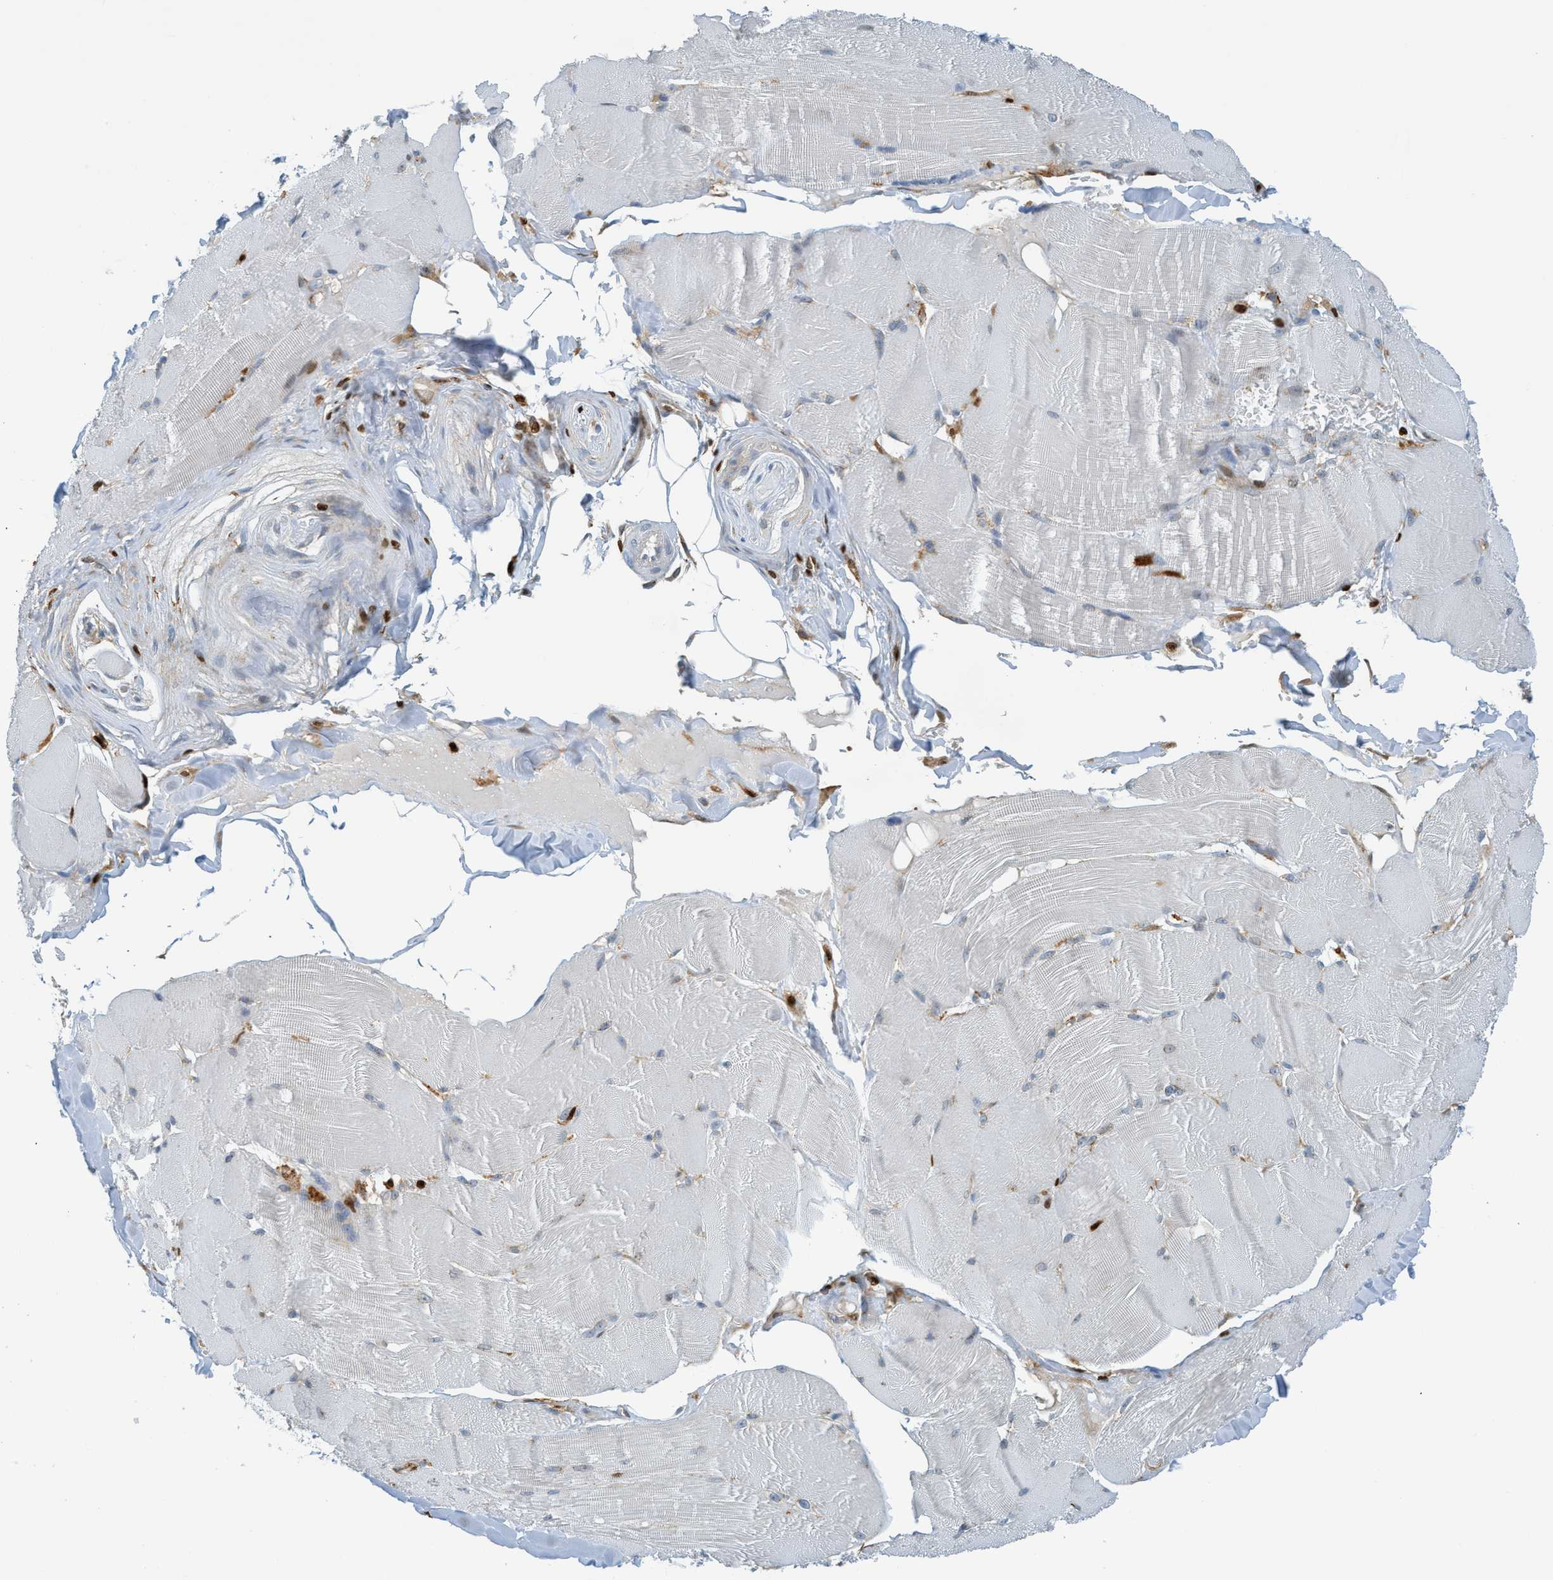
{"staining": {"intensity": "negative", "quantity": "none", "location": "none"}, "tissue": "skeletal muscle", "cell_type": "Myocytes", "image_type": "normal", "snomed": [{"axis": "morphology", "description": "Normal tissue, NOS"}, {"axis": "topography", "description": "Skin"}, {"axis": "topography", "description": "Skeletal muscle"}], "caption": "Skeletal muscle stained for a protein using IHC exhibits no expression myocytes.", "gene": "SH3D19", "patient": {"sex": "male", "age": 83}}